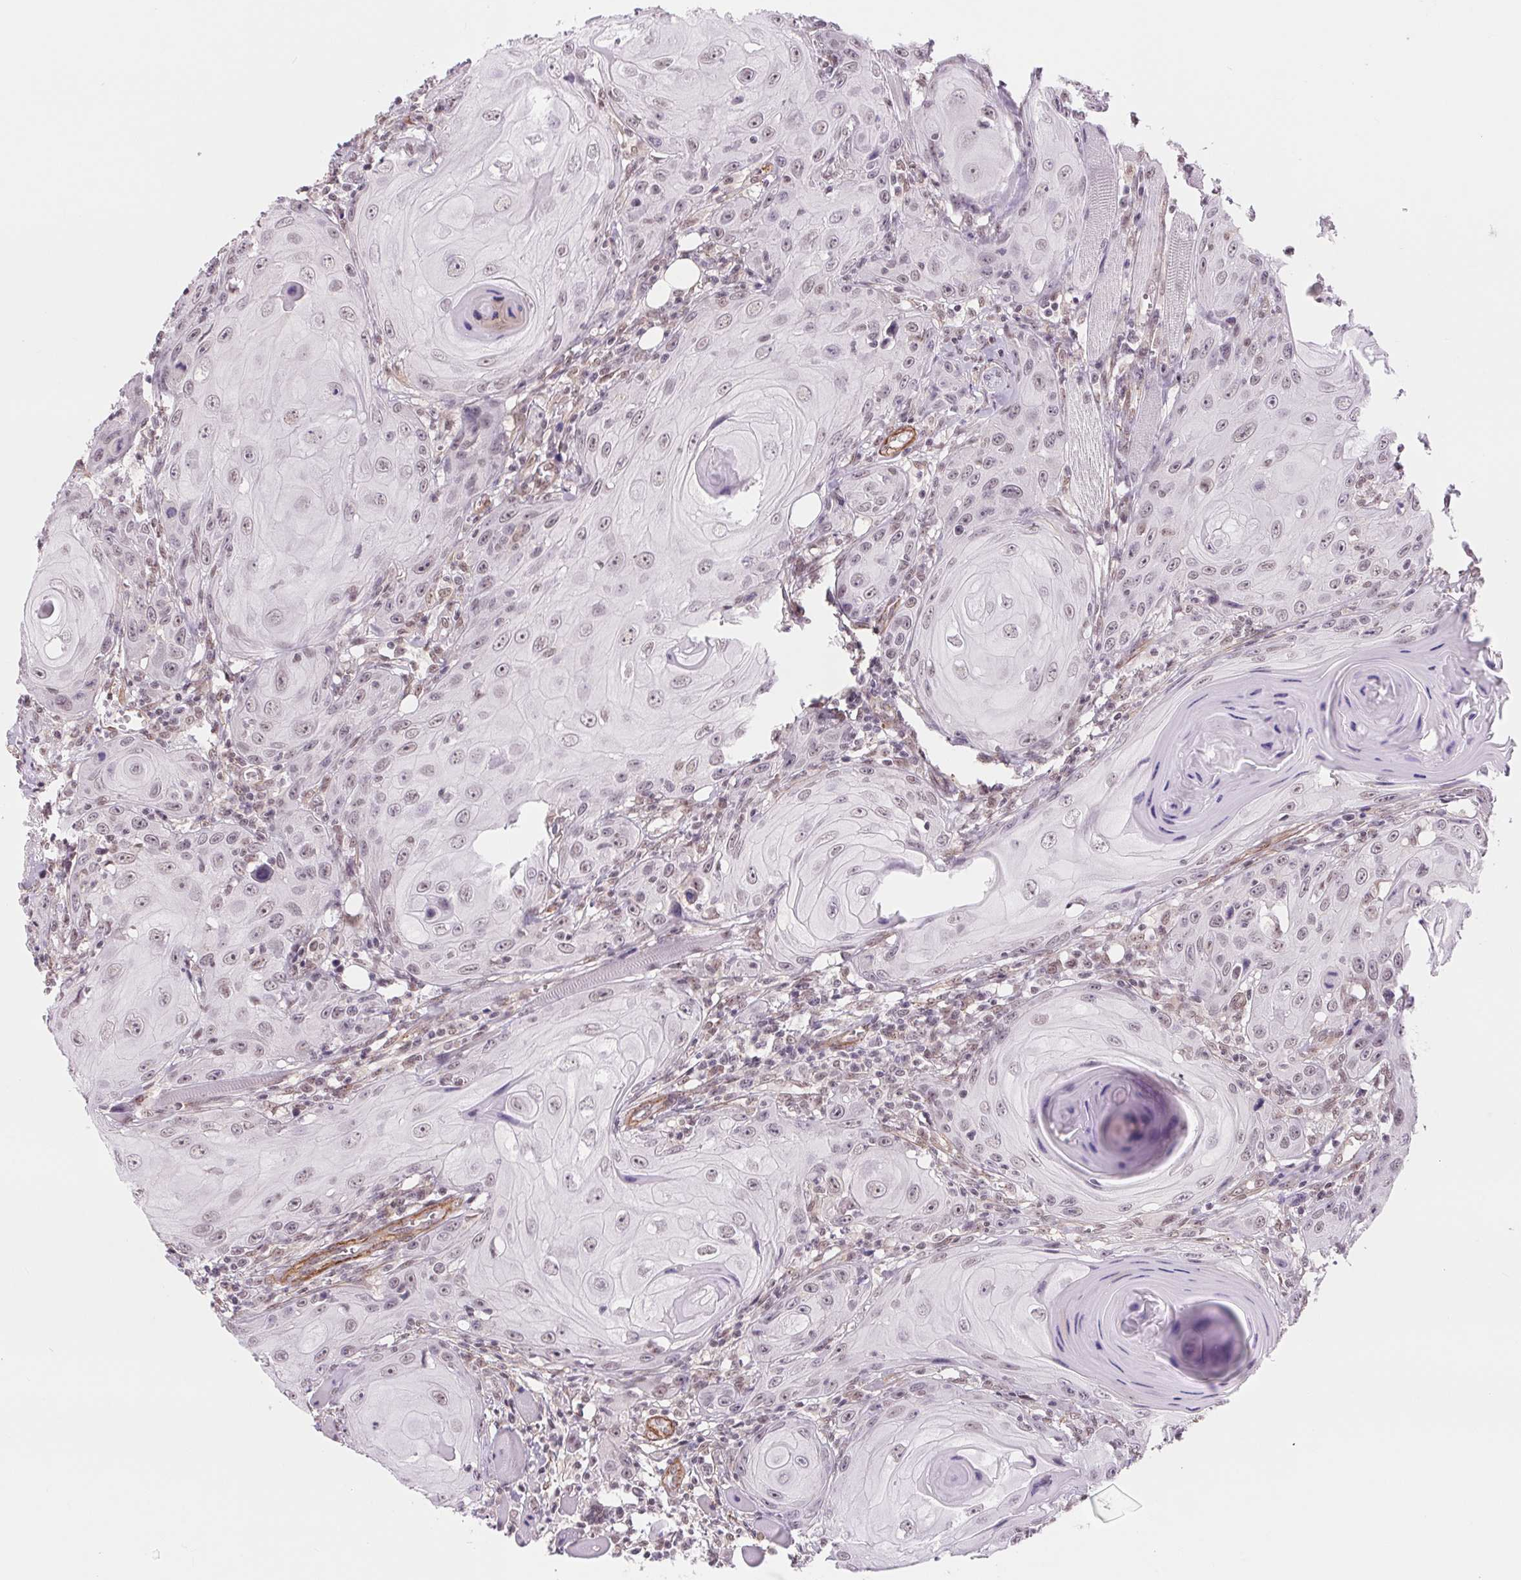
{"staining": {"intensity": "negative", "quantity": "none", "location": "none"}, "tissue": "head and neck cancer", "cell_type": "Tumor cells", "image_type": "cancer", "snomed": [{"axis": "morphology", "description": "Squamous cell carcinoma, NOS"}, {"axis": "topography", "description": "Head-Neck"}], "caption": "Human head and neck squamous cell carcinoma stained for a protein using immunohistochemistry (IHC) demonstrates no staining in tumor cells.", "gene": "BCAT1", "patient": {"sex": "female", "age": 80}}